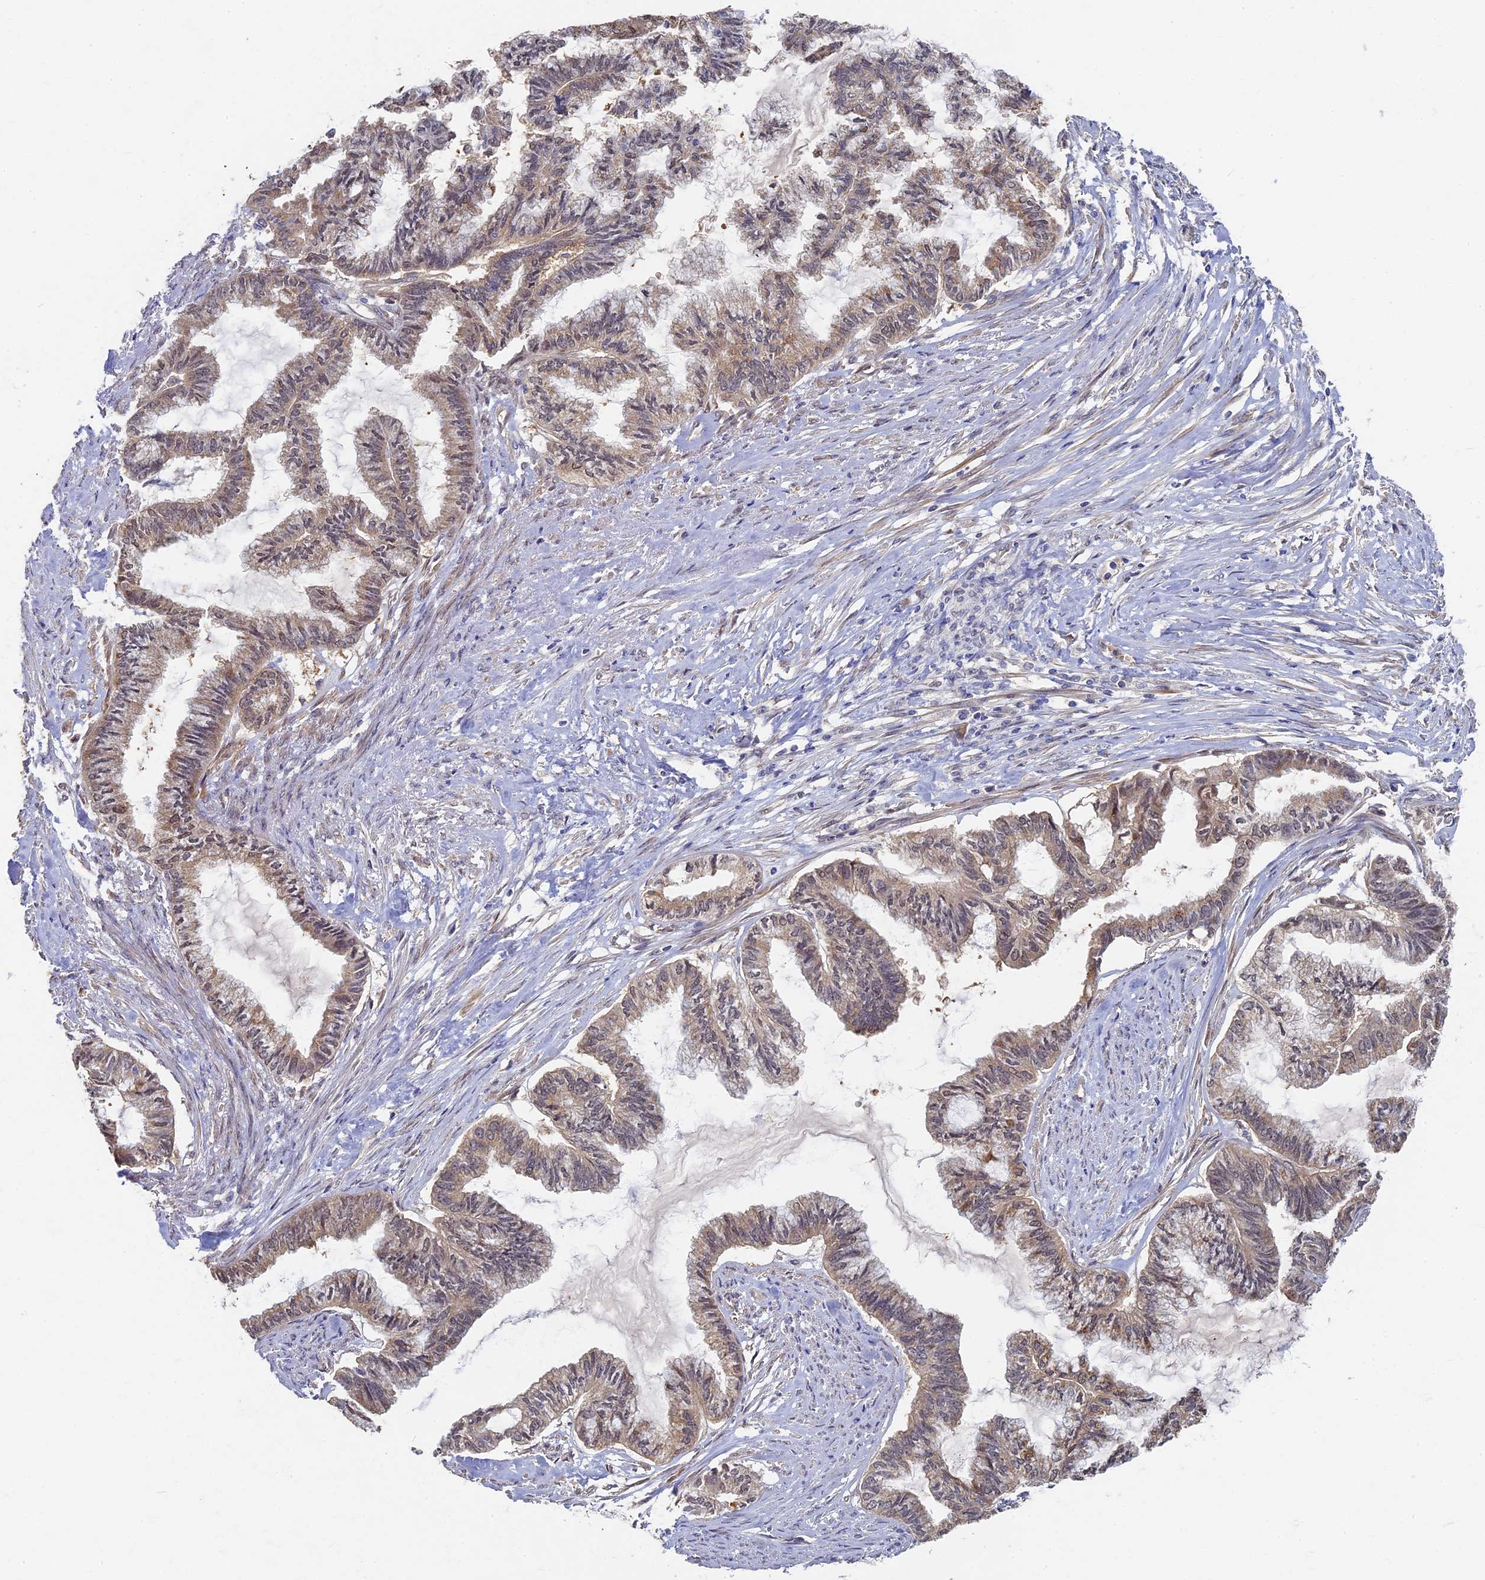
{"staining": {"intensity": "weak", "quantity": "25%-75%", "location": "cytoplasmic/membranous"}, "tissue": "endometrial cancer", "cell_type": "Tumor cells", "image_type": "cancer", "snomed": [{"axis": "morphology", "description": "Adenocarcinoma, NOS"}, {"axis": "topography", "description": "Endometrium"}], "caption": "Immunohistochemistry (IHC) photomicrograph of neoplastic tissue: adenocarcinoma (endometrial) stained using IHC exhibits low levels of weak protein expression localized specifically in the cytoplasmic/membranous of tumor cells, appearing as a cytoplasmic/membranous brown color.", "gene": "RSPH3", "patient": {"sex": "female", "age": 86}}